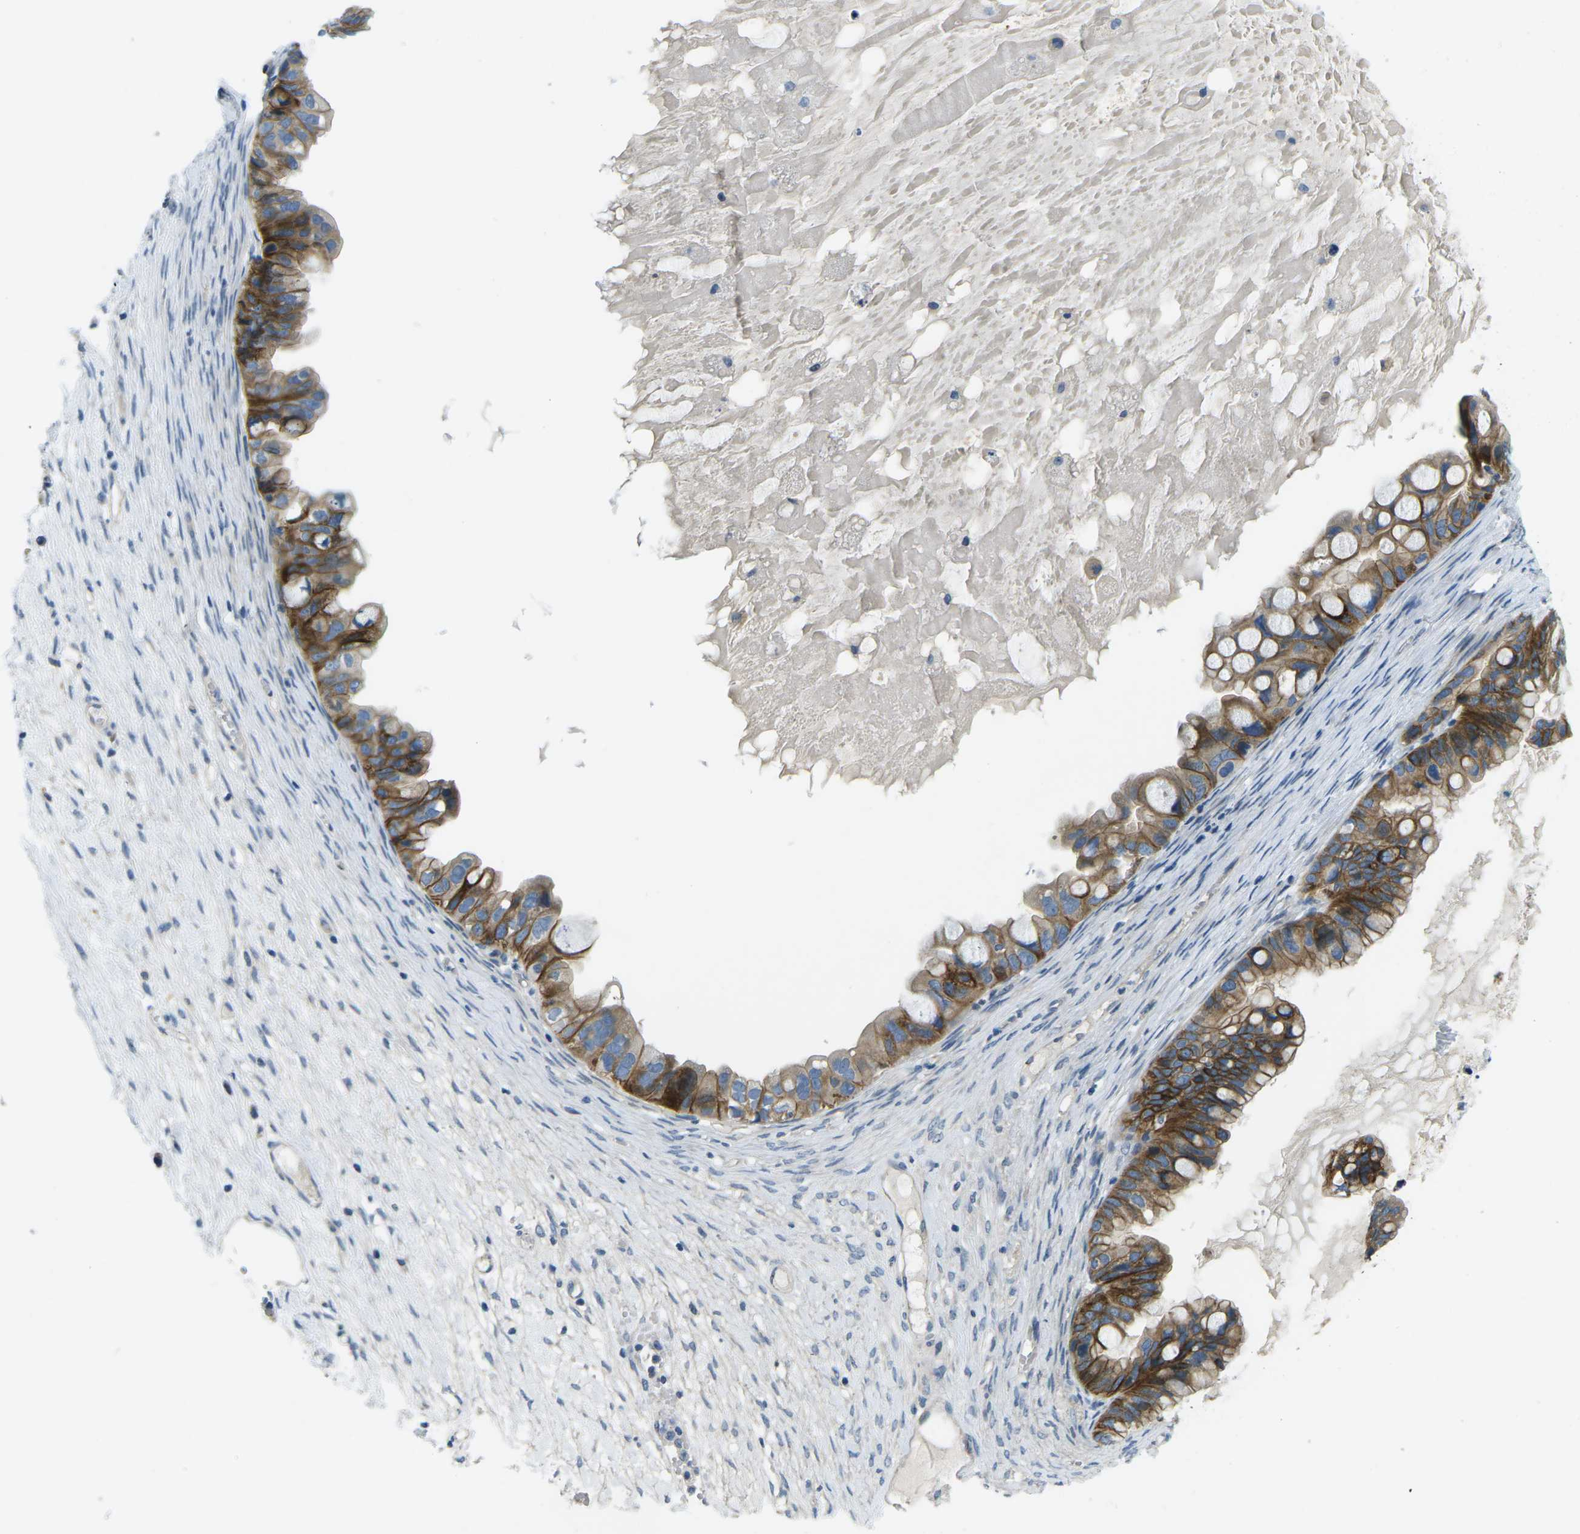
{"staining": {"intensity": "moderate", "quantity": ">75%", "location": "cytoplasmic/membranous"}, "tissue": "ovarian cancer", "cell_type": "Tumor cells", "image_type": "cancer", "snomed": [{"axis": "morphology", "description": "Cystadenocarcinoma, mucinous, NOS"}, {"axis": "topography", "description": "Ovary"}], "caption": "Approximately >75% of tumor cells in human ovarian cancer (mucinous cystadenocarcinoma) display moderate cytoplasmic/membranous protein expression as visualized by brown immunohistochemical staining.", "gene": "CTNND1", "patient": {"sex": "female", "age": 80}}